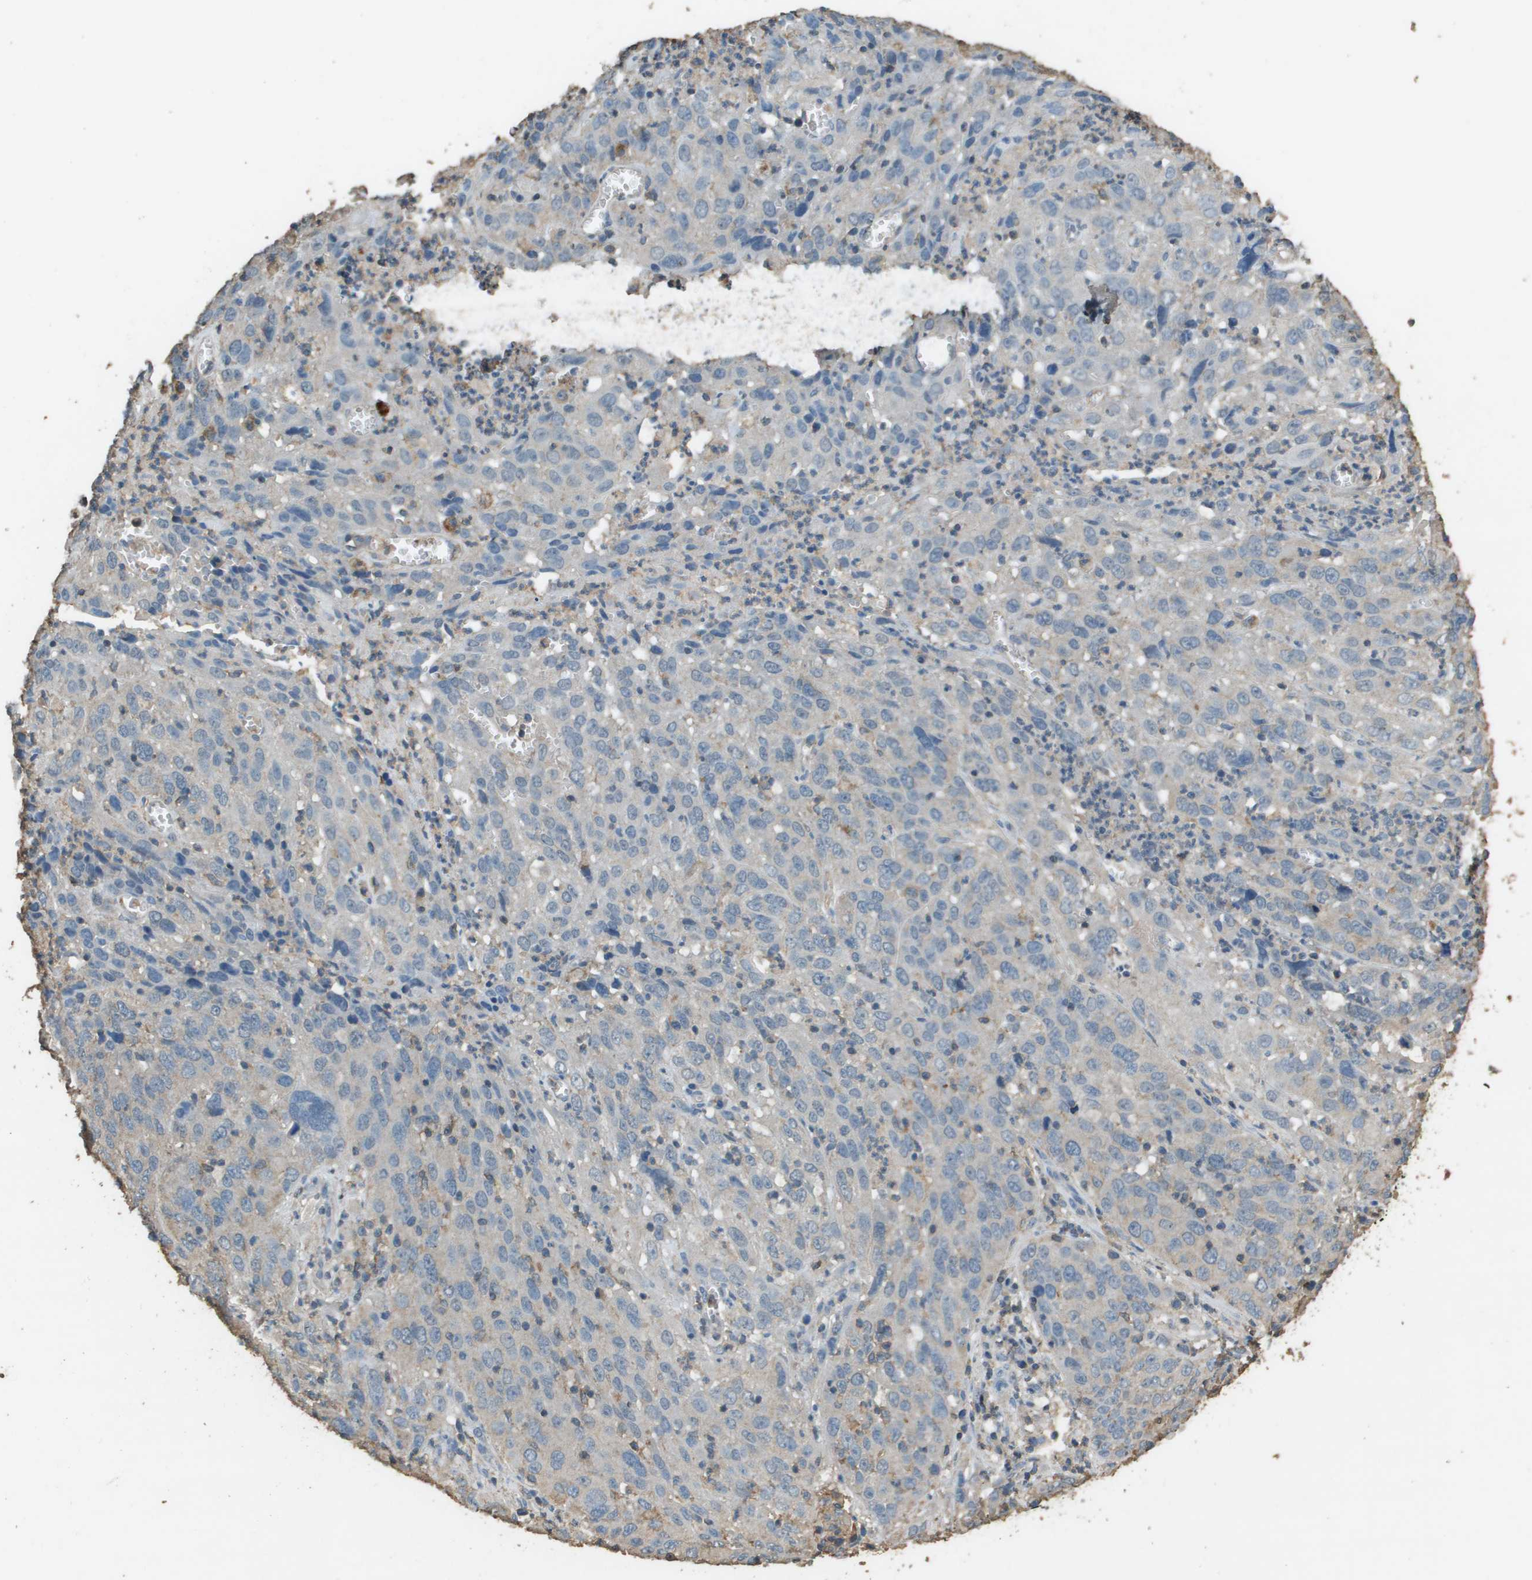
{"staining": {"intensity": "negative", "quantity": "none", "location": "none"}, "tissue": "cervical cancer", "cell_type": "Tumor cells", "image_type": "cancer", "snomed": [{"axis": "morphology", "description": "Squamous cell carcinoma, NOS"}, {"axis": "topography", "description": "Cervix"}], "caption": "IHC image of neoplastic tissue: human cervical squamous cell carcinoma stained with DAB displays no significant protein expression in tumor cells.", "gene": "MS4A7", "patient": {"sex": "female", "age": 32}}